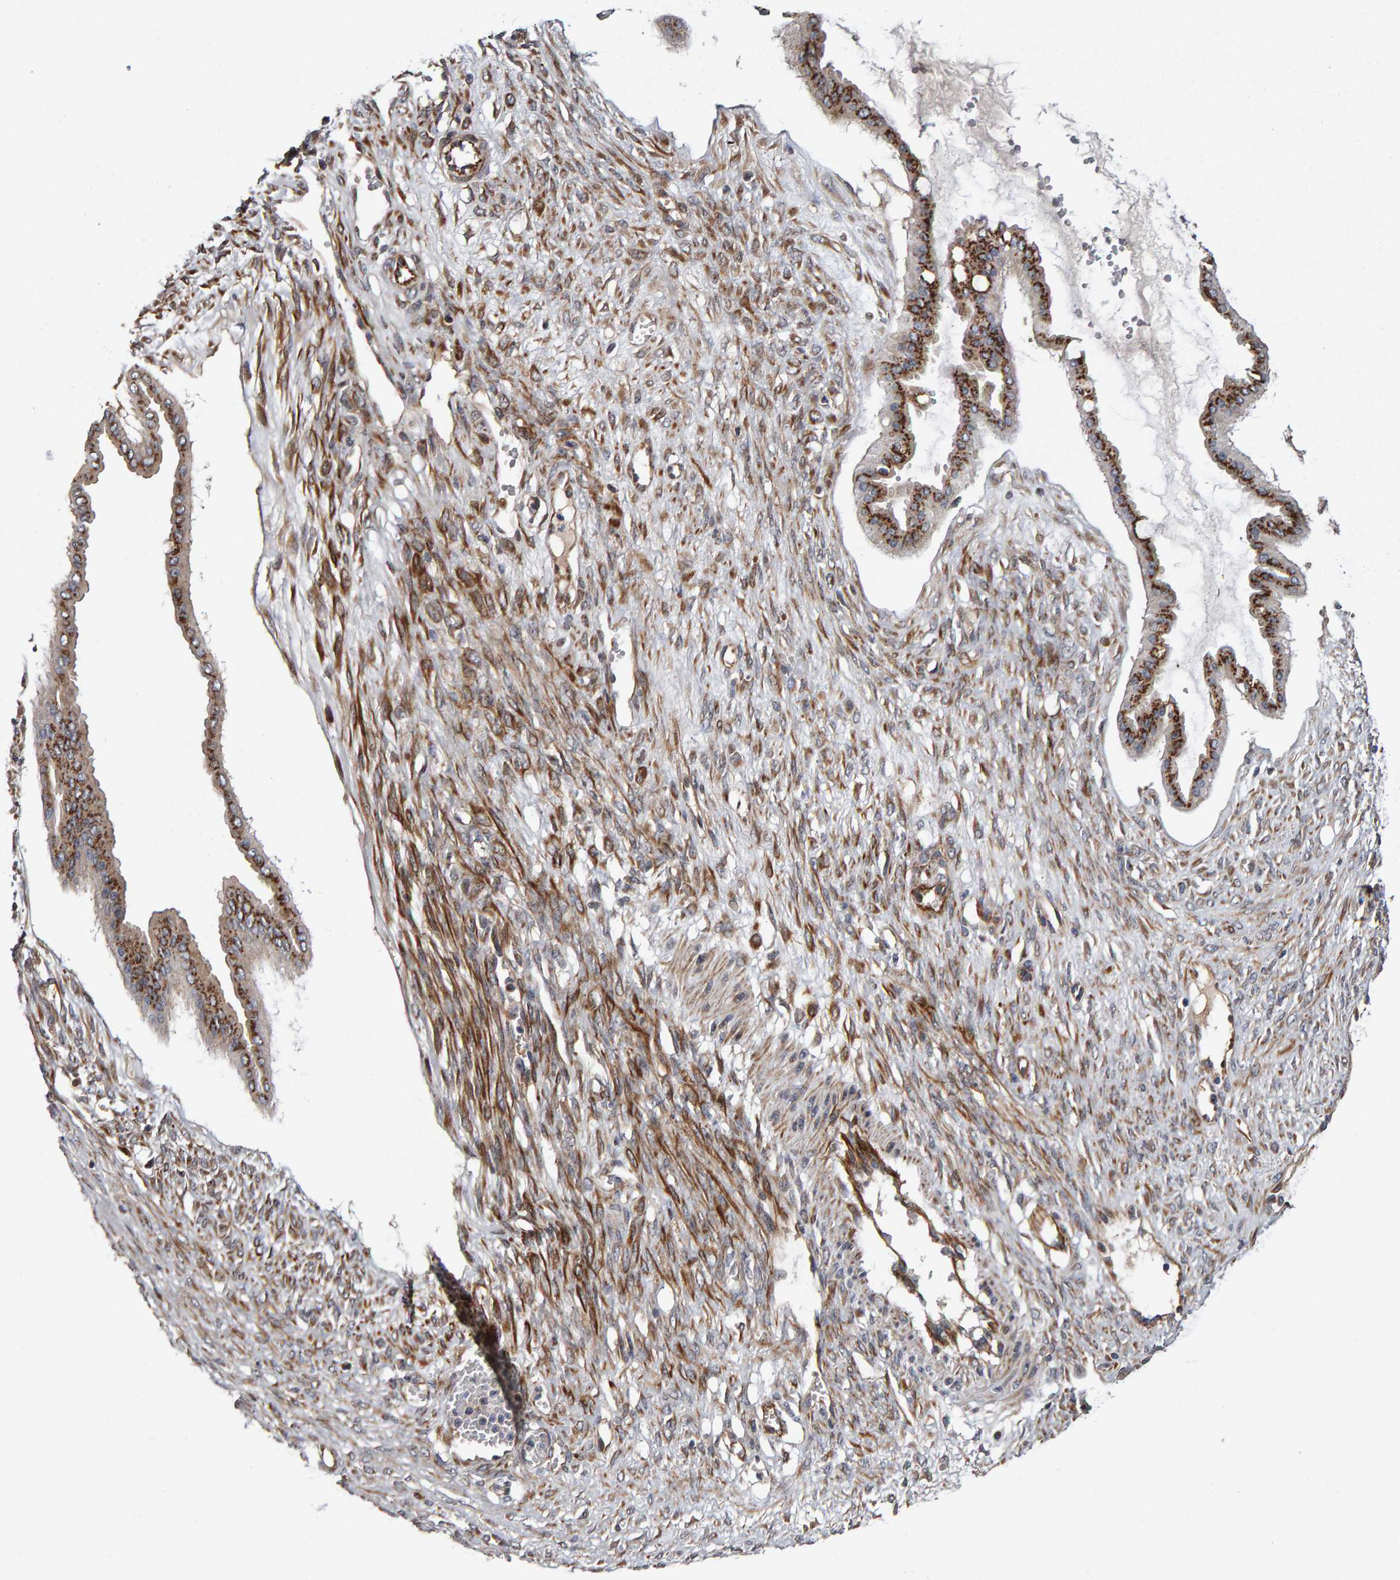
{"staining": {"intensity": "strong", "quantity": ">75%", "location": "cytoplasmic/membranous"}, "tissue": "ovarian cancer", "cell_type": "Tumor cells", "image_type": "cancer", "snomed": [{"axis": "morphology", "description": "Cystadenocarcinoma, mucinous, NOS"}, {"axis": "topography", "description": "Ovary"}], "caption": "Immunohistochemistry of mucinous cystadenocarcinoma (ovarian) reveals high levels of strong cytoplasmic/membranous expression in about >75% of tumor cells.", "gene": "CANT1", "patient": {"sex": "female", "age": 73}}